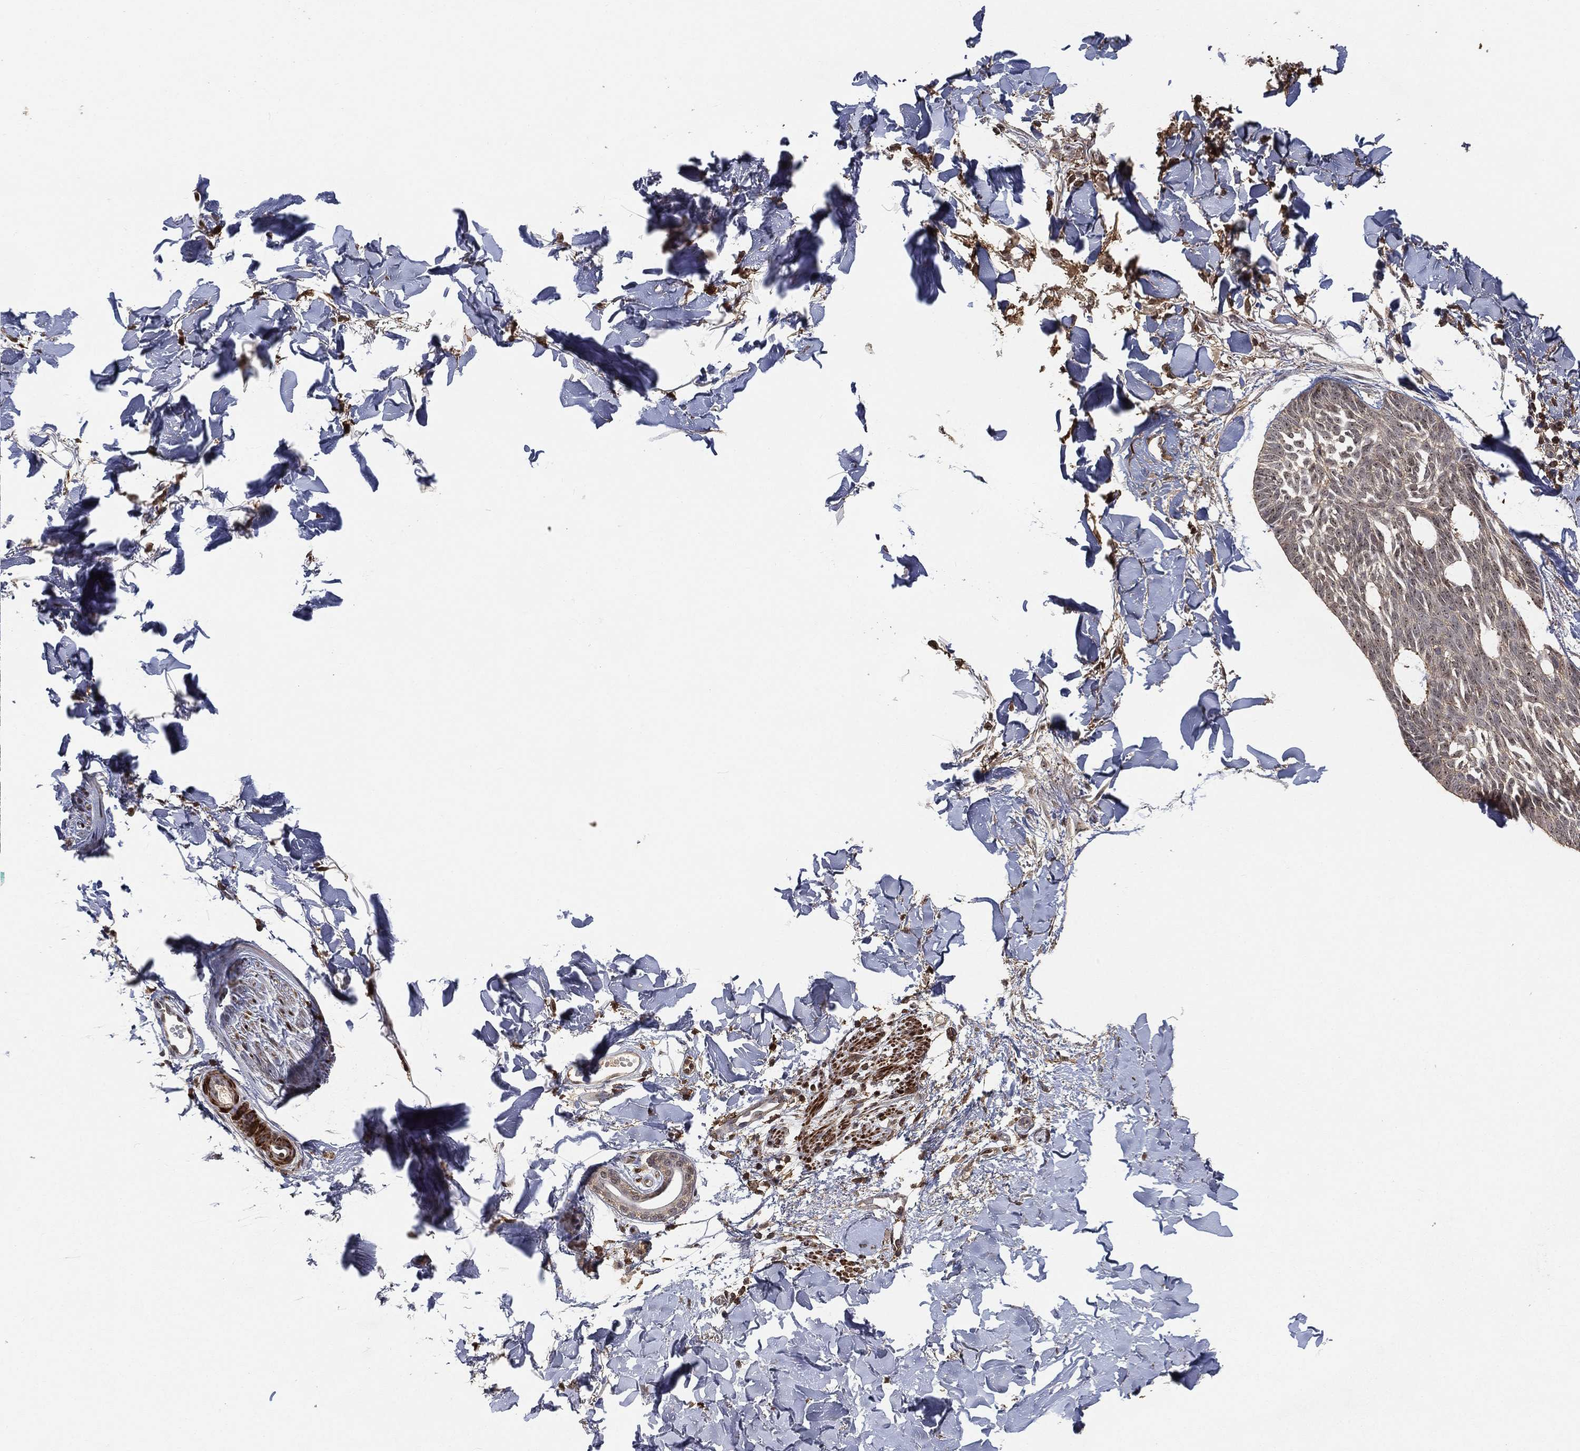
{"staining": {"intensity": "negative", "quantity": "none", "location": "none"}, "tissue": "skin cancer", "cell_type": "Tumor cells", "image_type": "cancer", "snomed": [{"axis": "morphology", "description": "Normal tissue, NOS"}, {"axis": "morphology", "description": "Basal cell carcinoma"}, {"axis": "topography", "description": "Skin"}], "caption": "Skin cancer was stained to show a protein in brown. There is no significant positivity in tumor cells.", "gene": "CRYL1", "patient": {"sex": "male", "age": 84}}